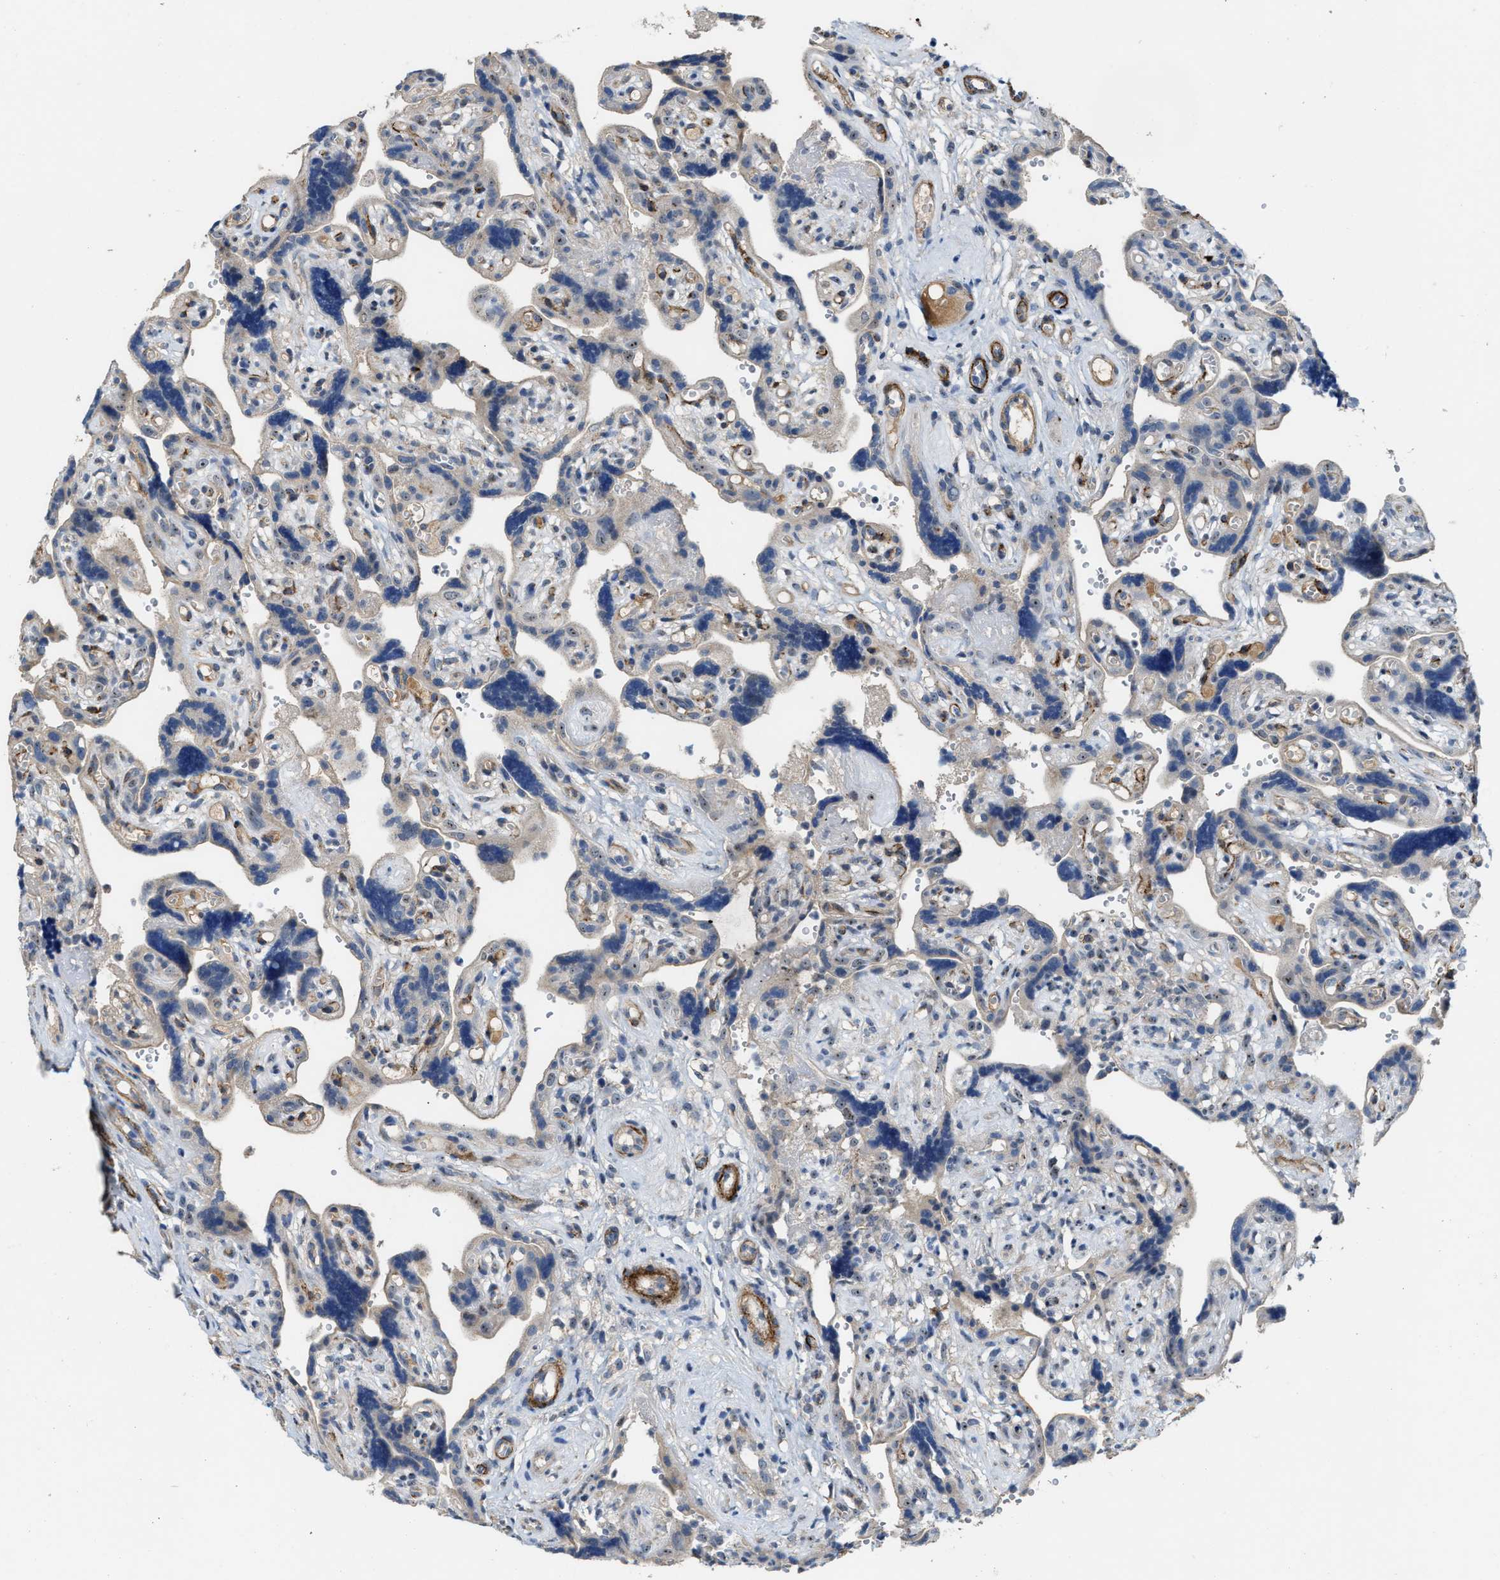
{"staining": {"intensity": "moderate", "quantity": "25%-75%", "location": "nuclear"}, "tissue": "placenta", "cell_type": "Decidual cells", "image_type": "normal", "snomed": [{"axis": "morphology", "description": "Normal tissue, NOS"}, {"axis": "topography", "description": "Placenta"}], "caption": "Protein staining of benign placenta reveals moderate nuclear expression in about 25%-75% of decidual cells.", "gene": "ZNF783", "patient": {"sex": "female", "age": 30}}